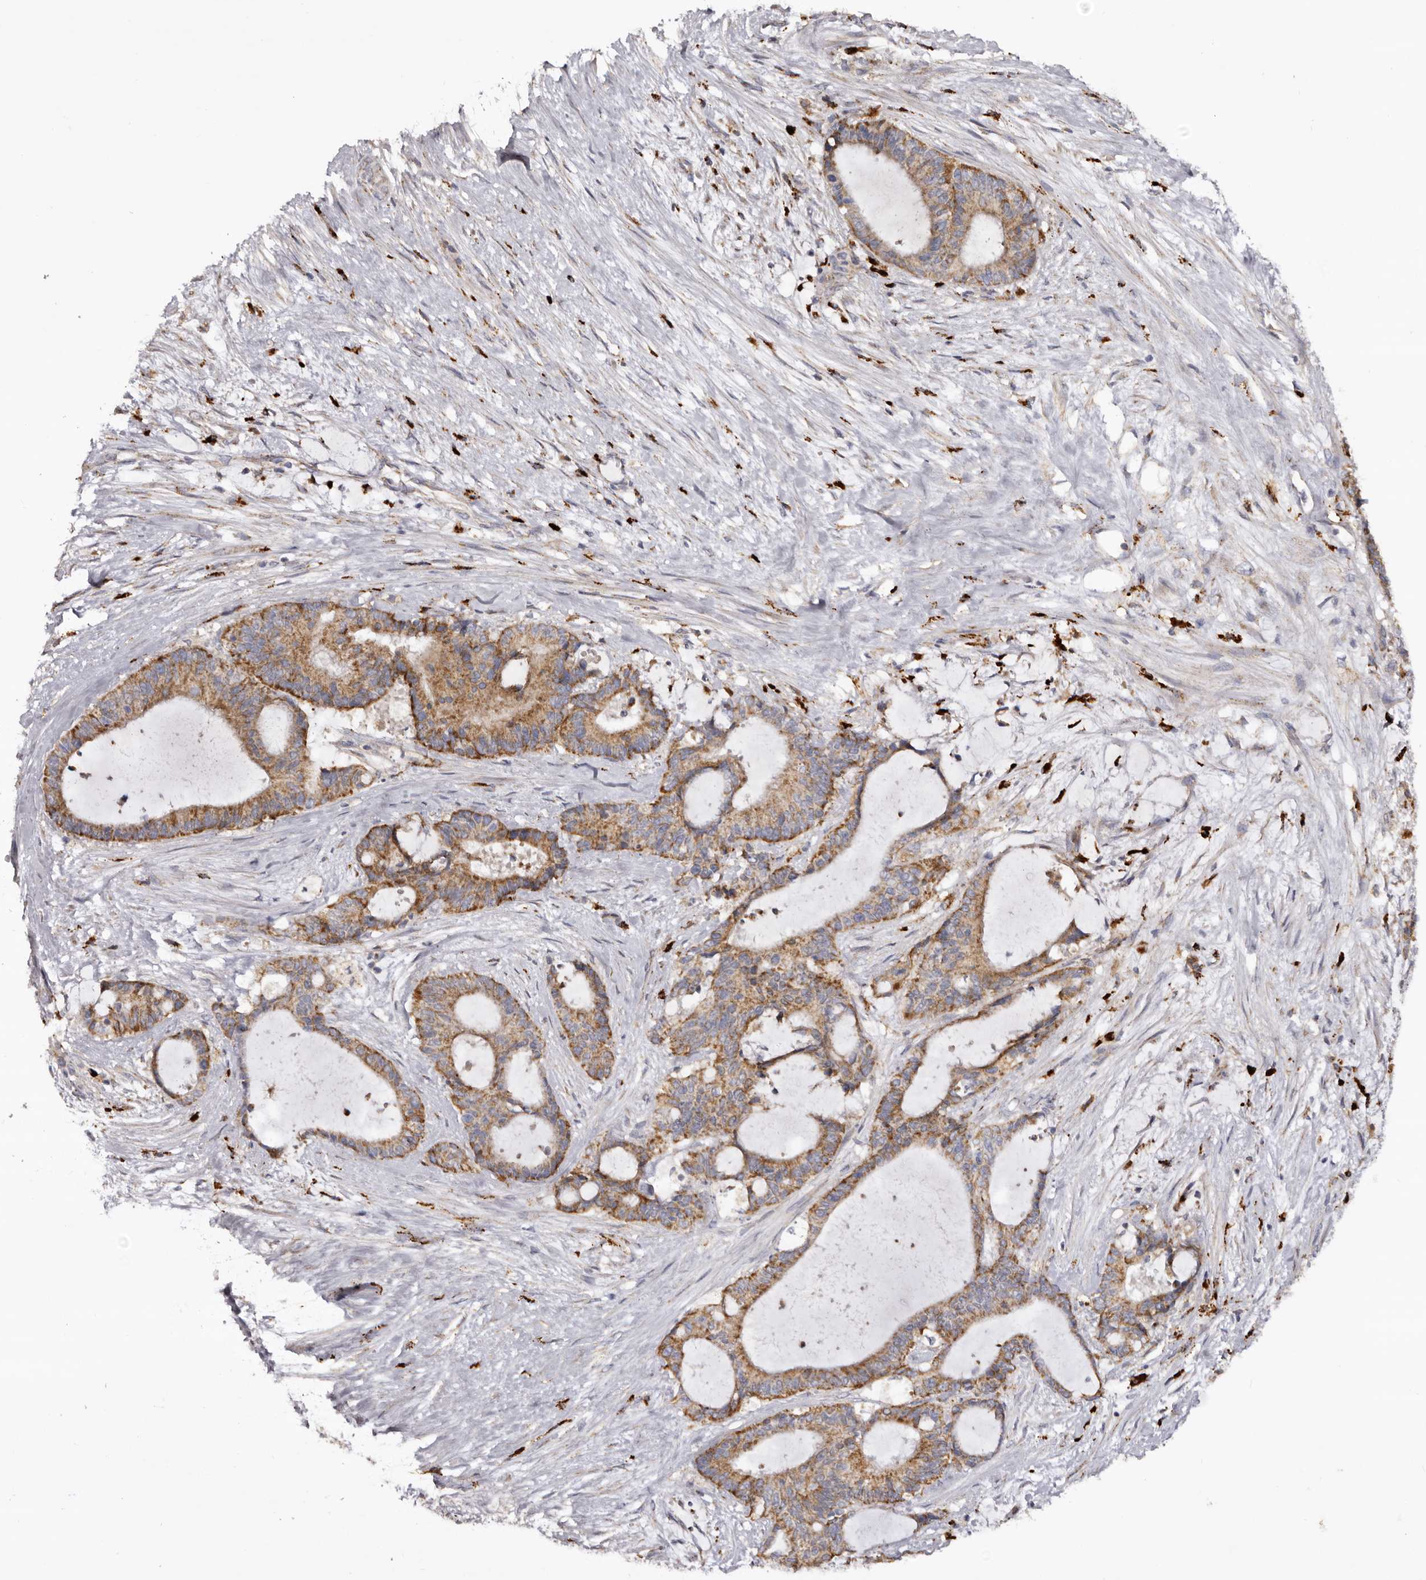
{"staining": {"intensity": "moderate", "quantity": ">75%", "location": "cytoplasmic/membranous"}, "tissue": "liver cancer", "cell_type": "Tumor cells", "image_type": "cancer", "snomed": [{"axis": "morphology", "description": "Normal tissue, NOS"}, {"axis": "morphology", "description": "Cholangiocarcinoma"}, {"axis": "topography", "description": "Liver"}, {"axis": "topography", "description": "Peripheral nerve tissue"}], "caption": "The histopathology image reveals a brown stain indicating the presence of a protein in the cytoplasmic/membranous of tumor cells in liver cancer. The staining was performed using DAB to visualize the protein expression in brown, while the nuclei were stained in blue with hematoxylin (Magnification: 20x).", "gene": "MECR", "patient": {"sex": "female", "age": 73}}